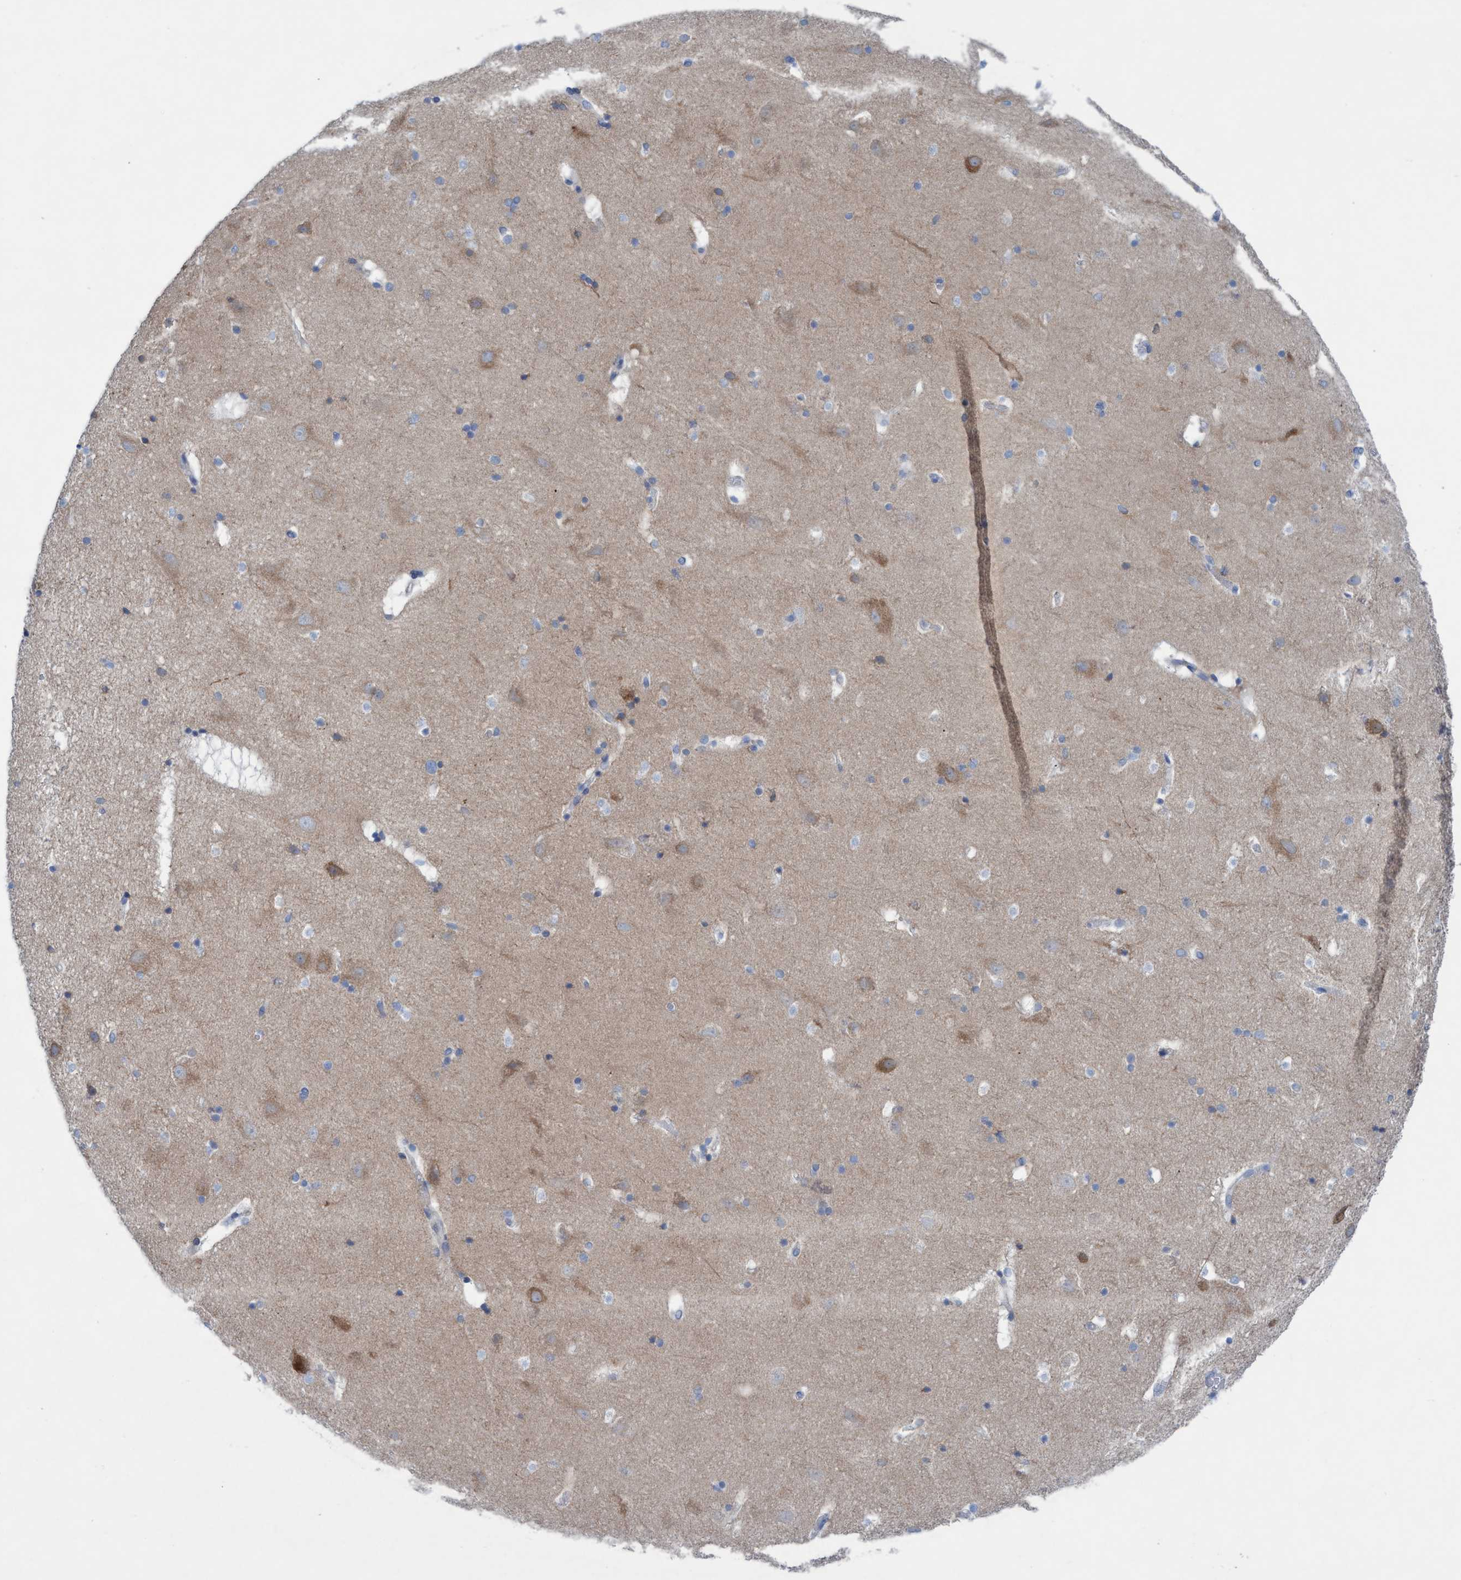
{"staining": {"intensity": "moderate", "quantity": "<25%", "location": "cytoplasmic/membranous"}, "tissue": "hippocampus", "cell_type": "Glial cells", "image_type": "normal", "snomed": [{"axis": "morphology", "description": "Normal tissue, NOS"}, {"axis": "topography", "description": "Hippocampus"}], "caption": "Protein staining displays moderate cytoplasmic/membranous staining in approximately <25% of glial cells in unremarkable hippocampus. (DAB (3,3'-diaminobenzidine) = brown stain, brightfield microscopy at high magnification).", "gene": "RSAD1", "patient": {"sex": "male", "age": 45}}